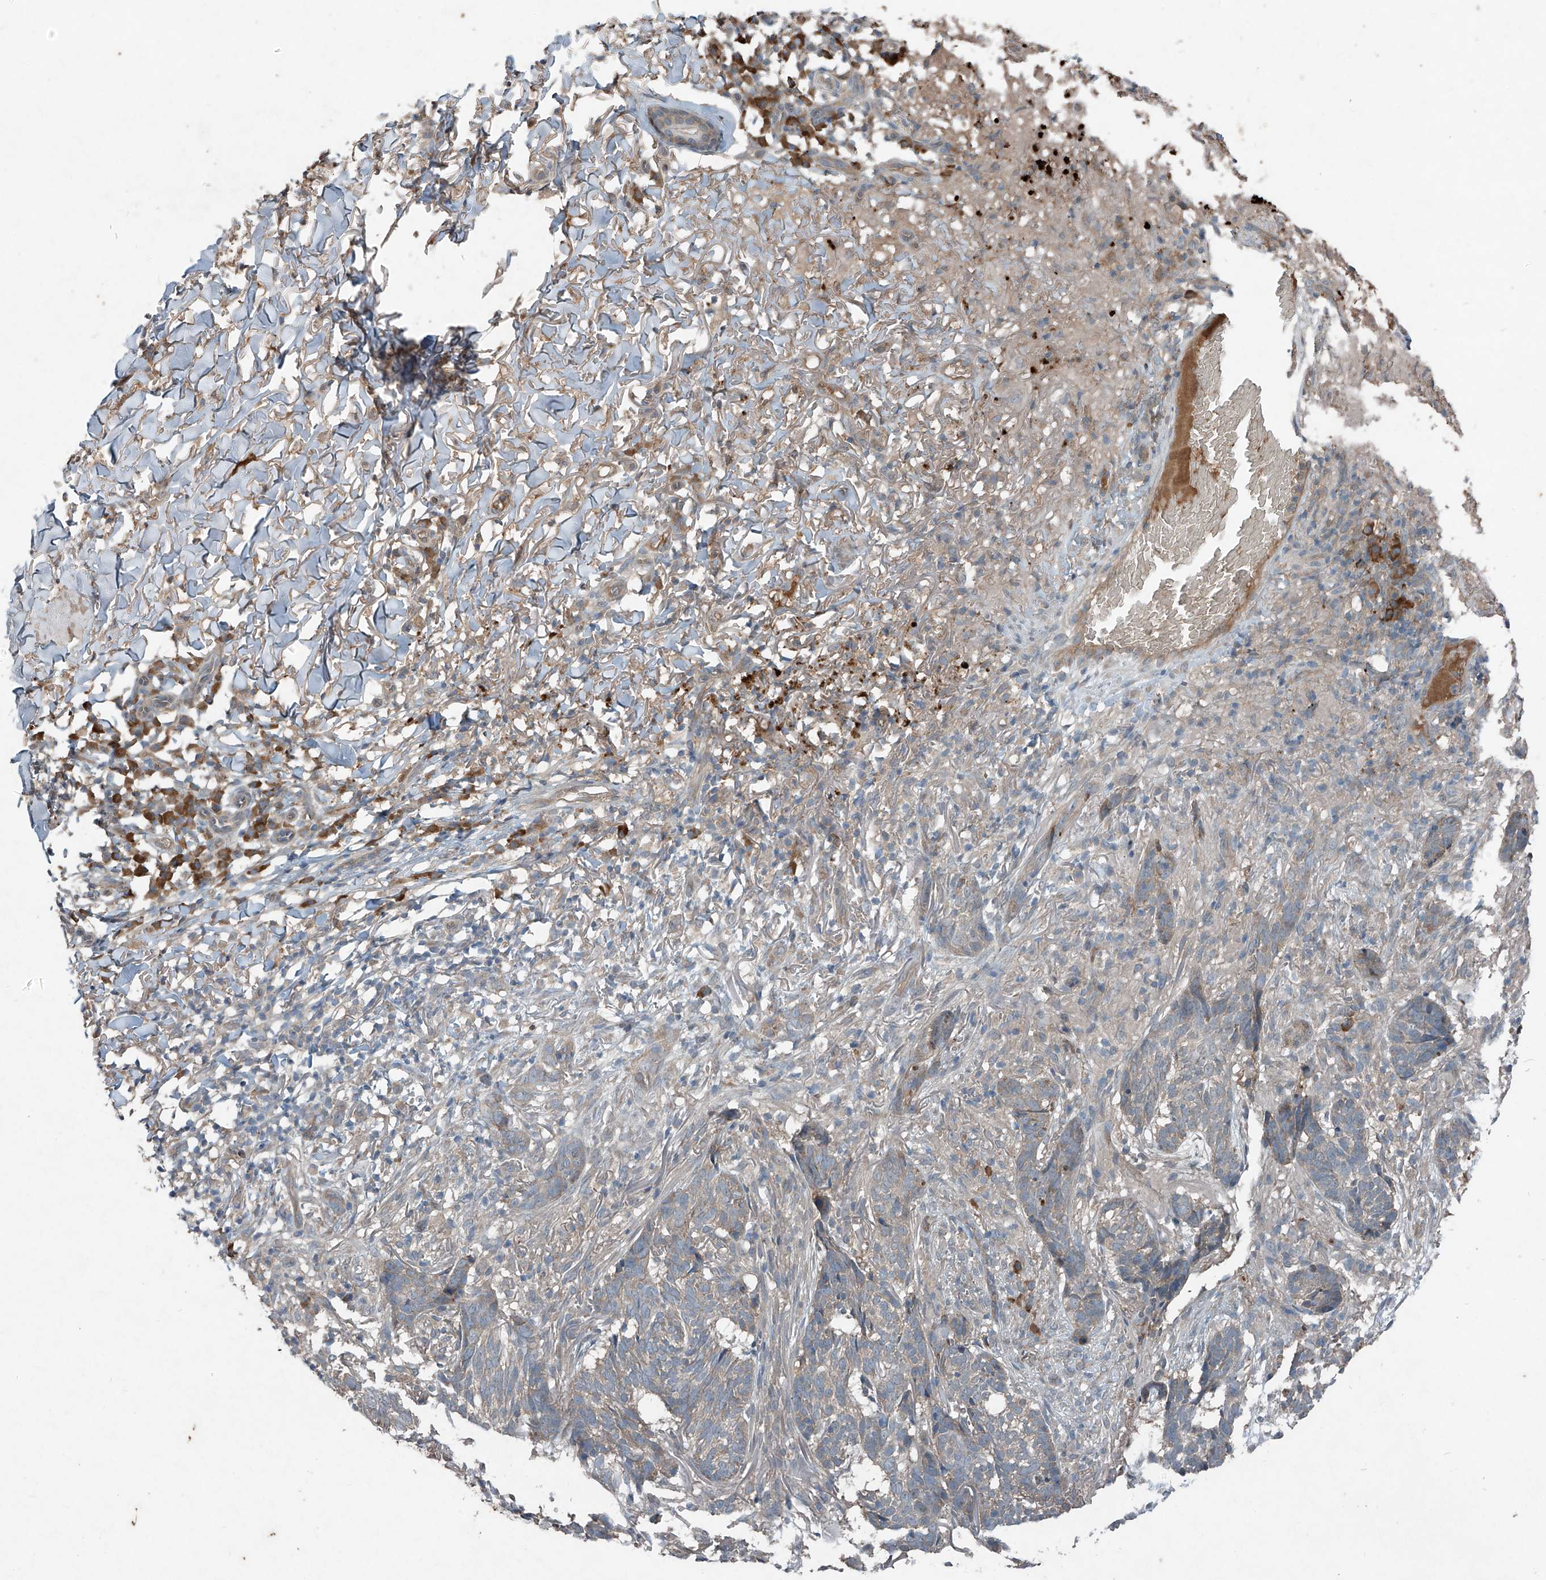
{"staining": {"intensity": "weak", "quantity": "25%-75%", "location": "cytoplasmic/membranous"}, "tissue": "skin cancer", "cell_type": "Tumor cells", "image_type": "cancer", "snomed": [{"axis": "morphology", "description": "Basal cell carcinoma"}, {"axis": "topography", "description": "Skin"}], "caption": "Weak cytoplasmic/membranous protein staining is present in about 25%-75% of tumor cells in skin cancer (basal cell carcinoma).", "gene": "FOXRED2", "patient": {"sex": "male", "age": 85}}